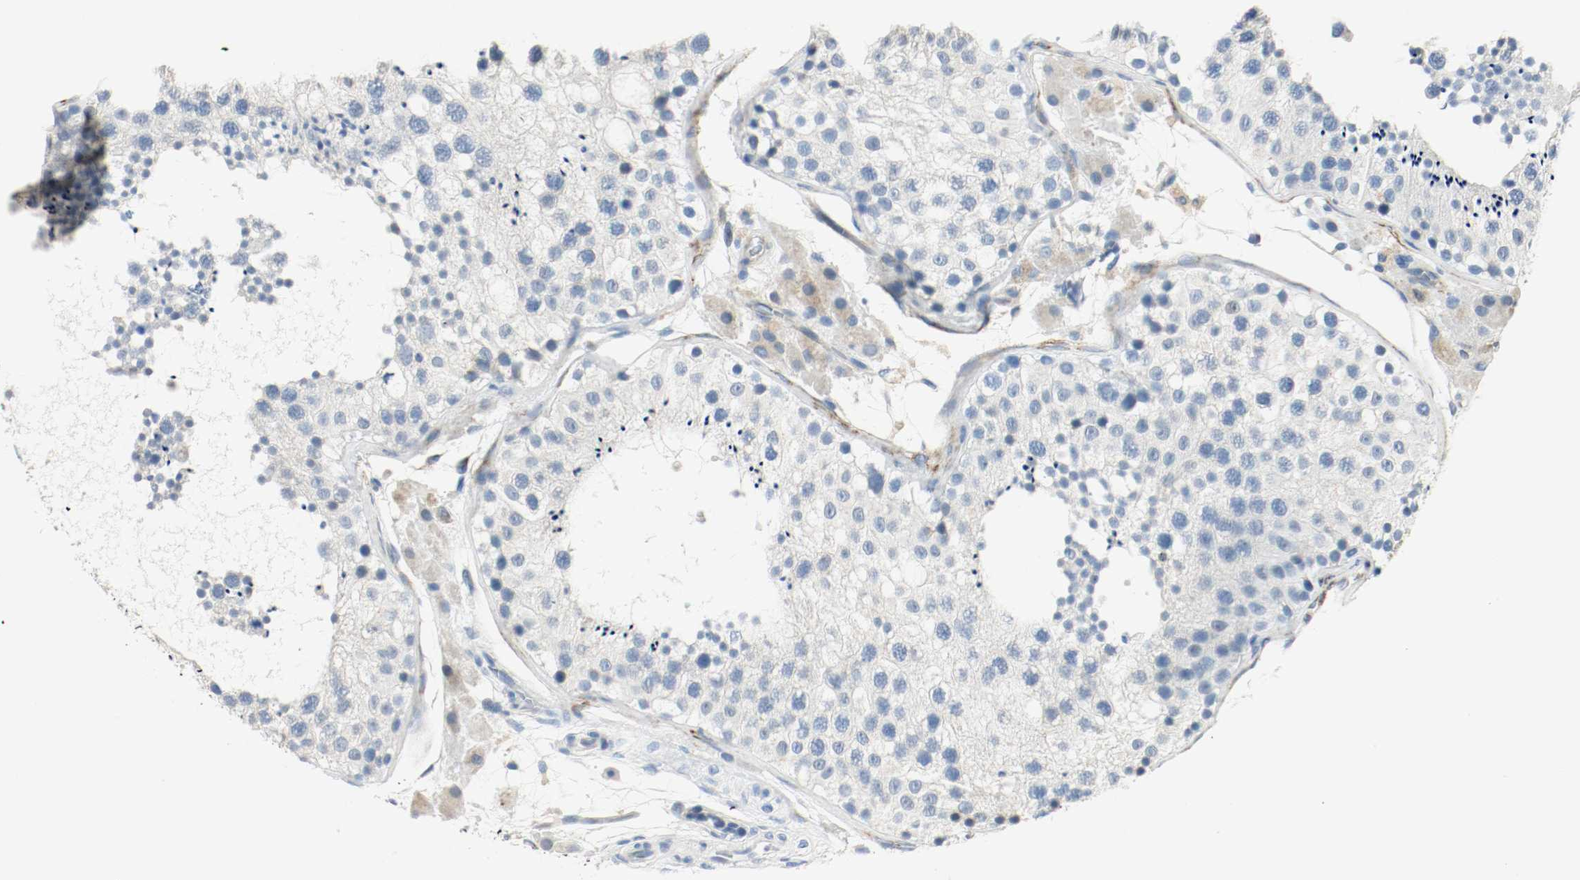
{"staining": {"intensity": "negative", "quantity": "none", "location": "none"}, "tissue": "testis", "cell_type": "Cells in seminiferous ducts", "image_type": "normal", "snomed": [{"axis": "morphology", "description": "Normal tissue, NOS"}, {"axis": "topography", "description": "Testis"}], "caption": "Unremarkable testis was stained to show a protein in brown. There is no significant staining in cells in seminiferous ducts. (DAB immunohistochemistry, high magnification).", "gene": "LAMB1", "patient": {"sex": "male", "age": 26}}